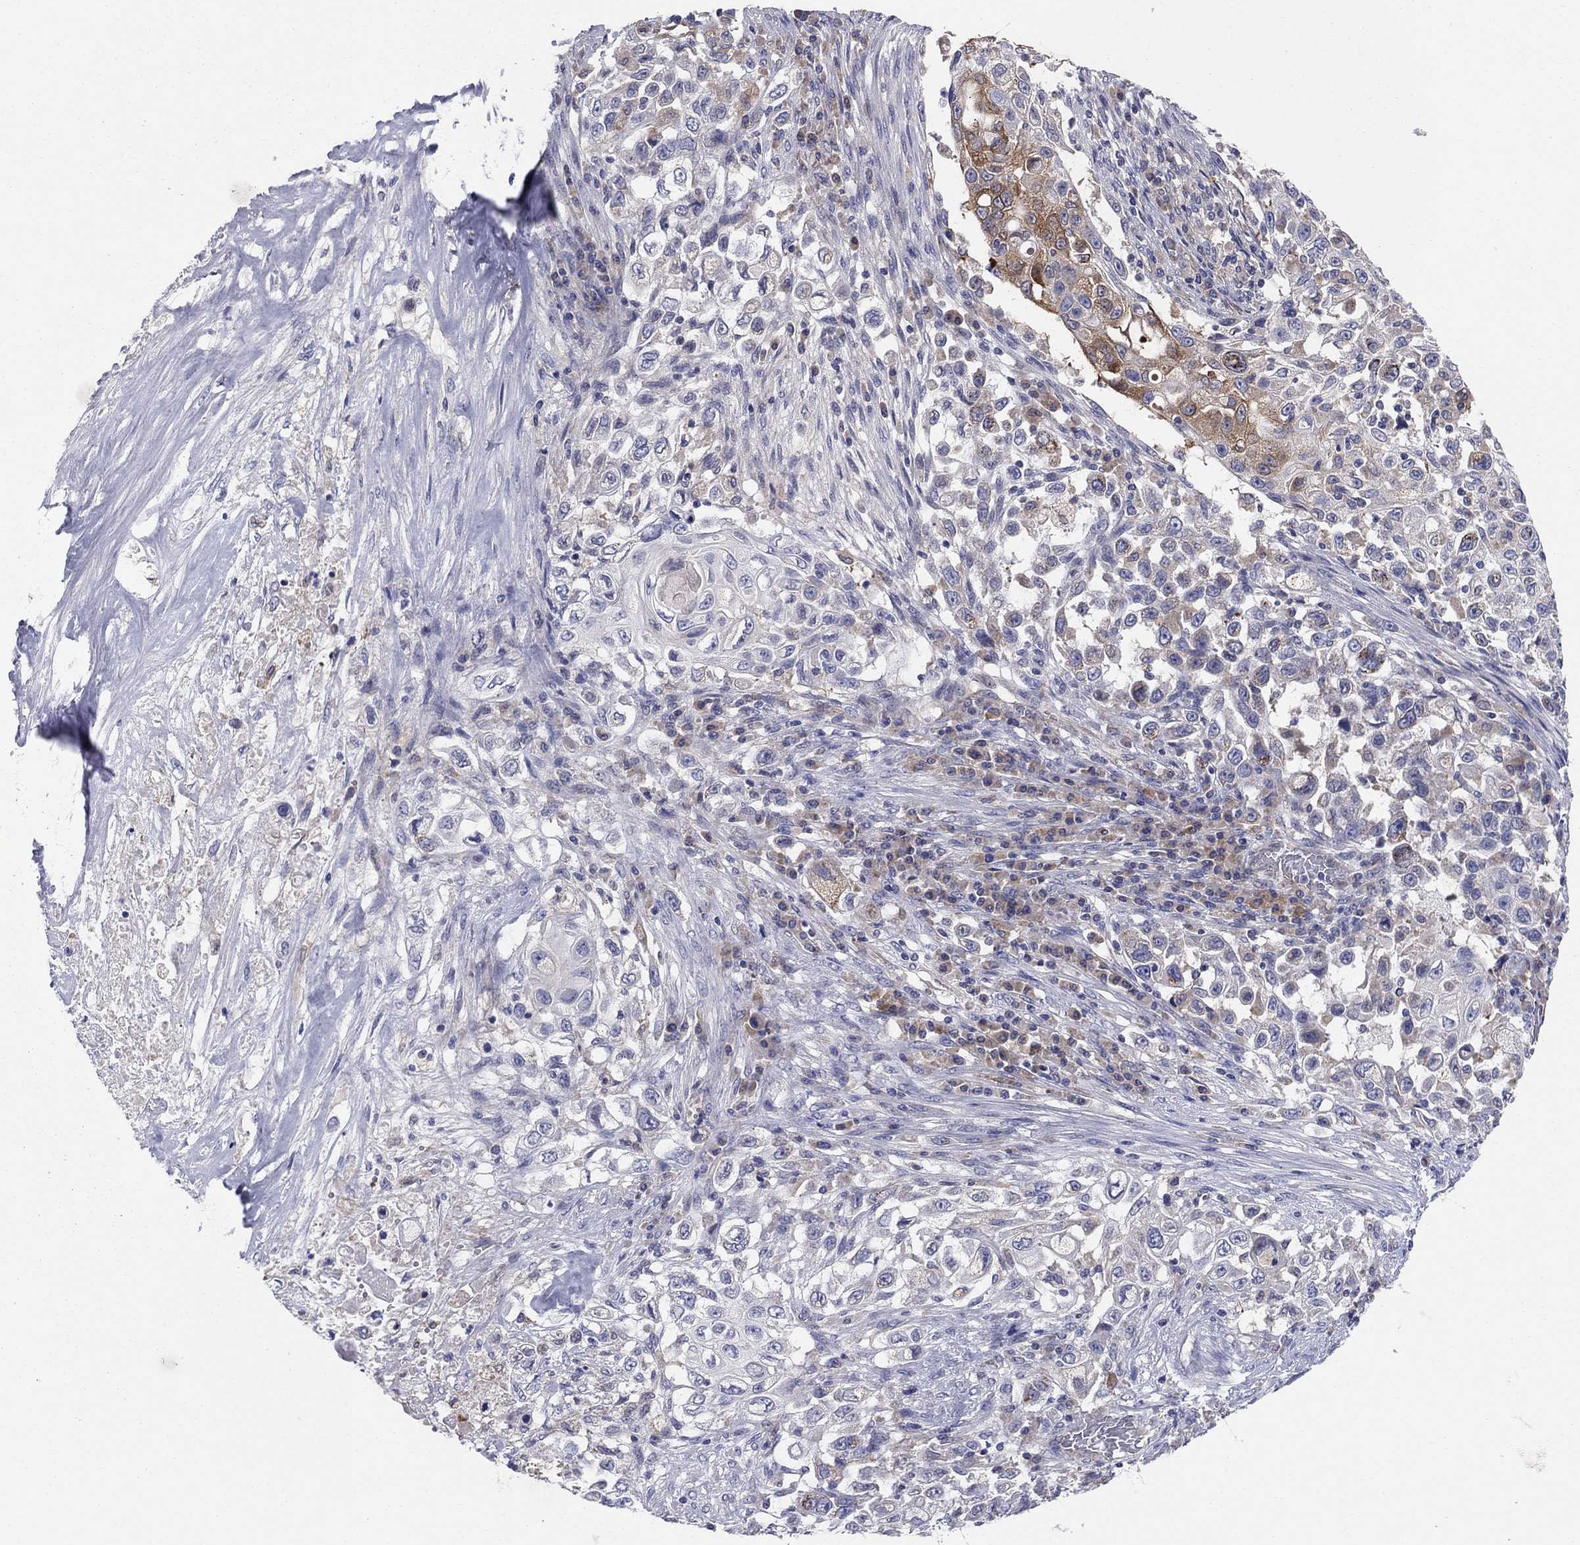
{"staining": {"intensity": "moderate", "quantity": "<25%", "location": "cytoplasmic/membranous"}, "tissue": "urothelial cancer", "cell_type": "Tumor cells", "image_type": "cancer", "snomed": [{"axis": "morphology", "description": "Urothelial carcinoma, High grade"}, {"axis": "topography", "description": "Urinary bladder"}], "caption": "Protein expression by immunohistochemistry shows moderate cytoplasmic/membranous positivity in approximately <25% of tumor cells in urothelial carcinoma (high-grade). The staining was performed using DAB, with brown indicating positive protein expression. Nuclei are stained blue with hematoxylin.", "gene": "EMP2", "patient": {"sex": "female", "age": 56}}